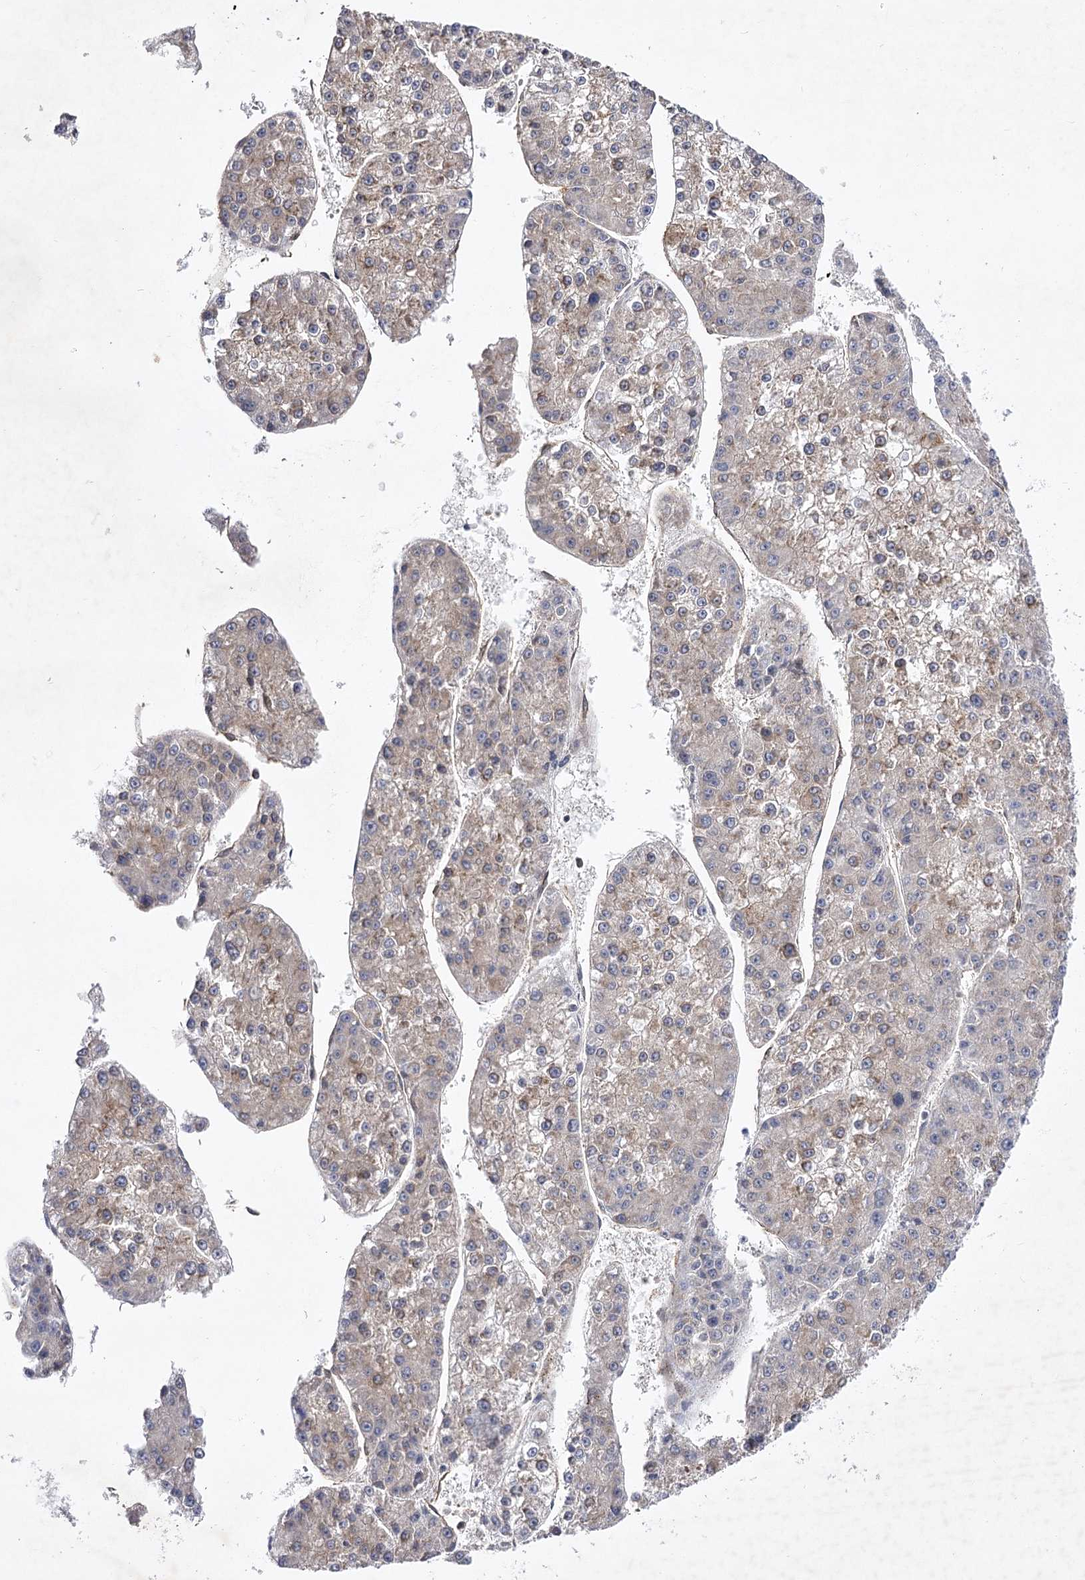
{"staining": {"intensity": "weak", "quantity": "<25%", "location": "cytoplasmic/membranous"}, "tissue": "liver cancer", "cell_type": "Tumor cells", "image_type": "cancer", "snomed": [{"axis": "morphology", "description": "Carcinoma, Hepatocellular, NOS"}, {"axis": "topography", "description": "Liver"}], "caption": "The immunohistochemistry (IHC) histopathology image has no significant expression in tumor cells of liver cancer (hepatocellular carcinoma) tissue.", "gene": "ARHGAP31", "patient": {"sex": "female", "age": 73}}